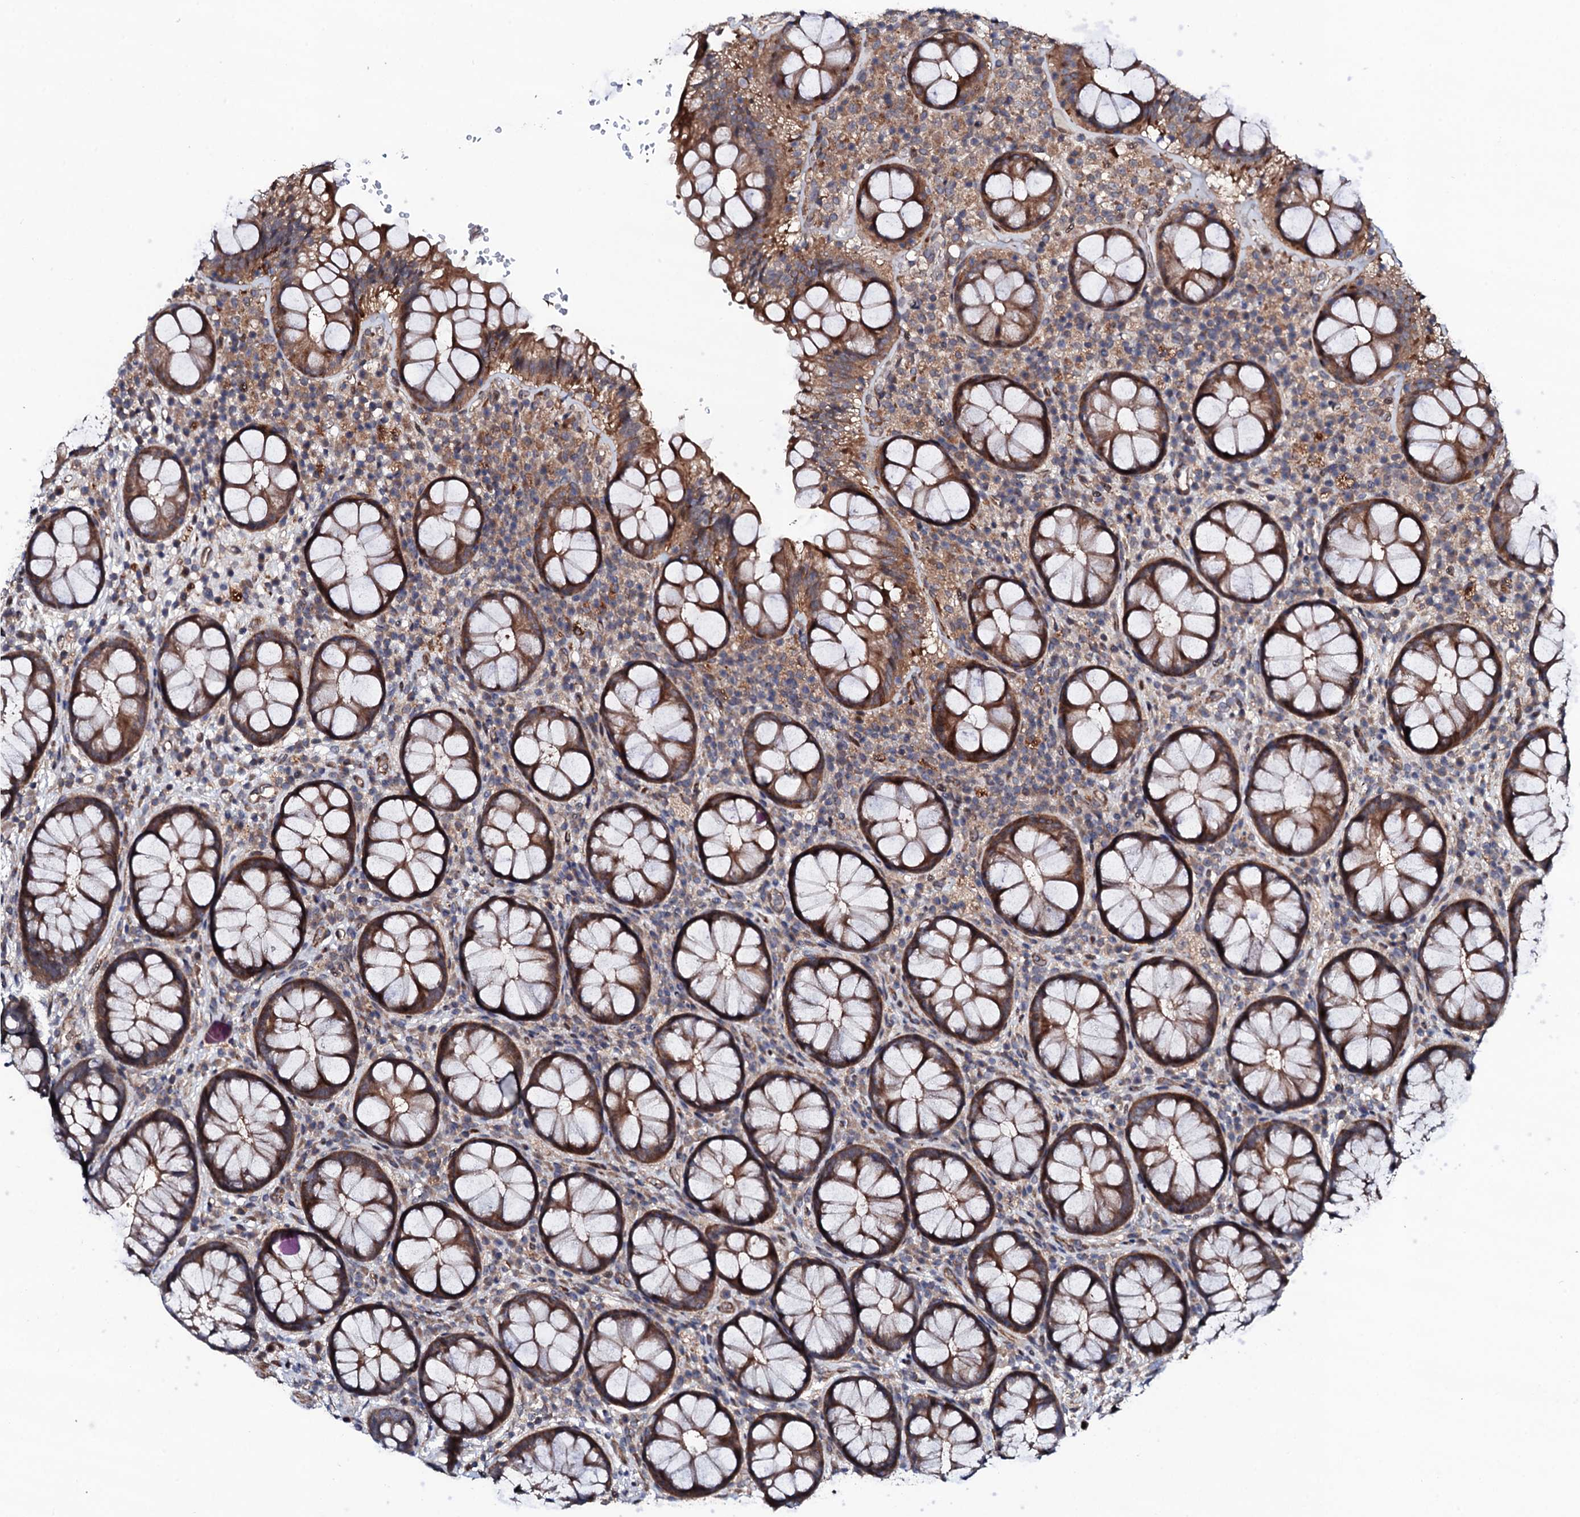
{"staining": {"intensity": "moderate", "quantity": ">75%", "location": "cytoplasmic/membranous"}, "tissue": "rectum", "cell_type": "Glandular cells", "image_type": "normal", "snomed": [{"axis": "morphology", "description": "Normal tissue, NOS"}, {"axis": "topography", "description": "Rectum"}], "caption": "Immunohistochemistry (IHC) image of benign rectum stained for a protein (brown), which shows medium levels of moderate cytoplasmic/membranous staining in approximately >75% of glandular cells.", "gene": "CIAO2A", "patient": {"sex": "male", "age": 83}}